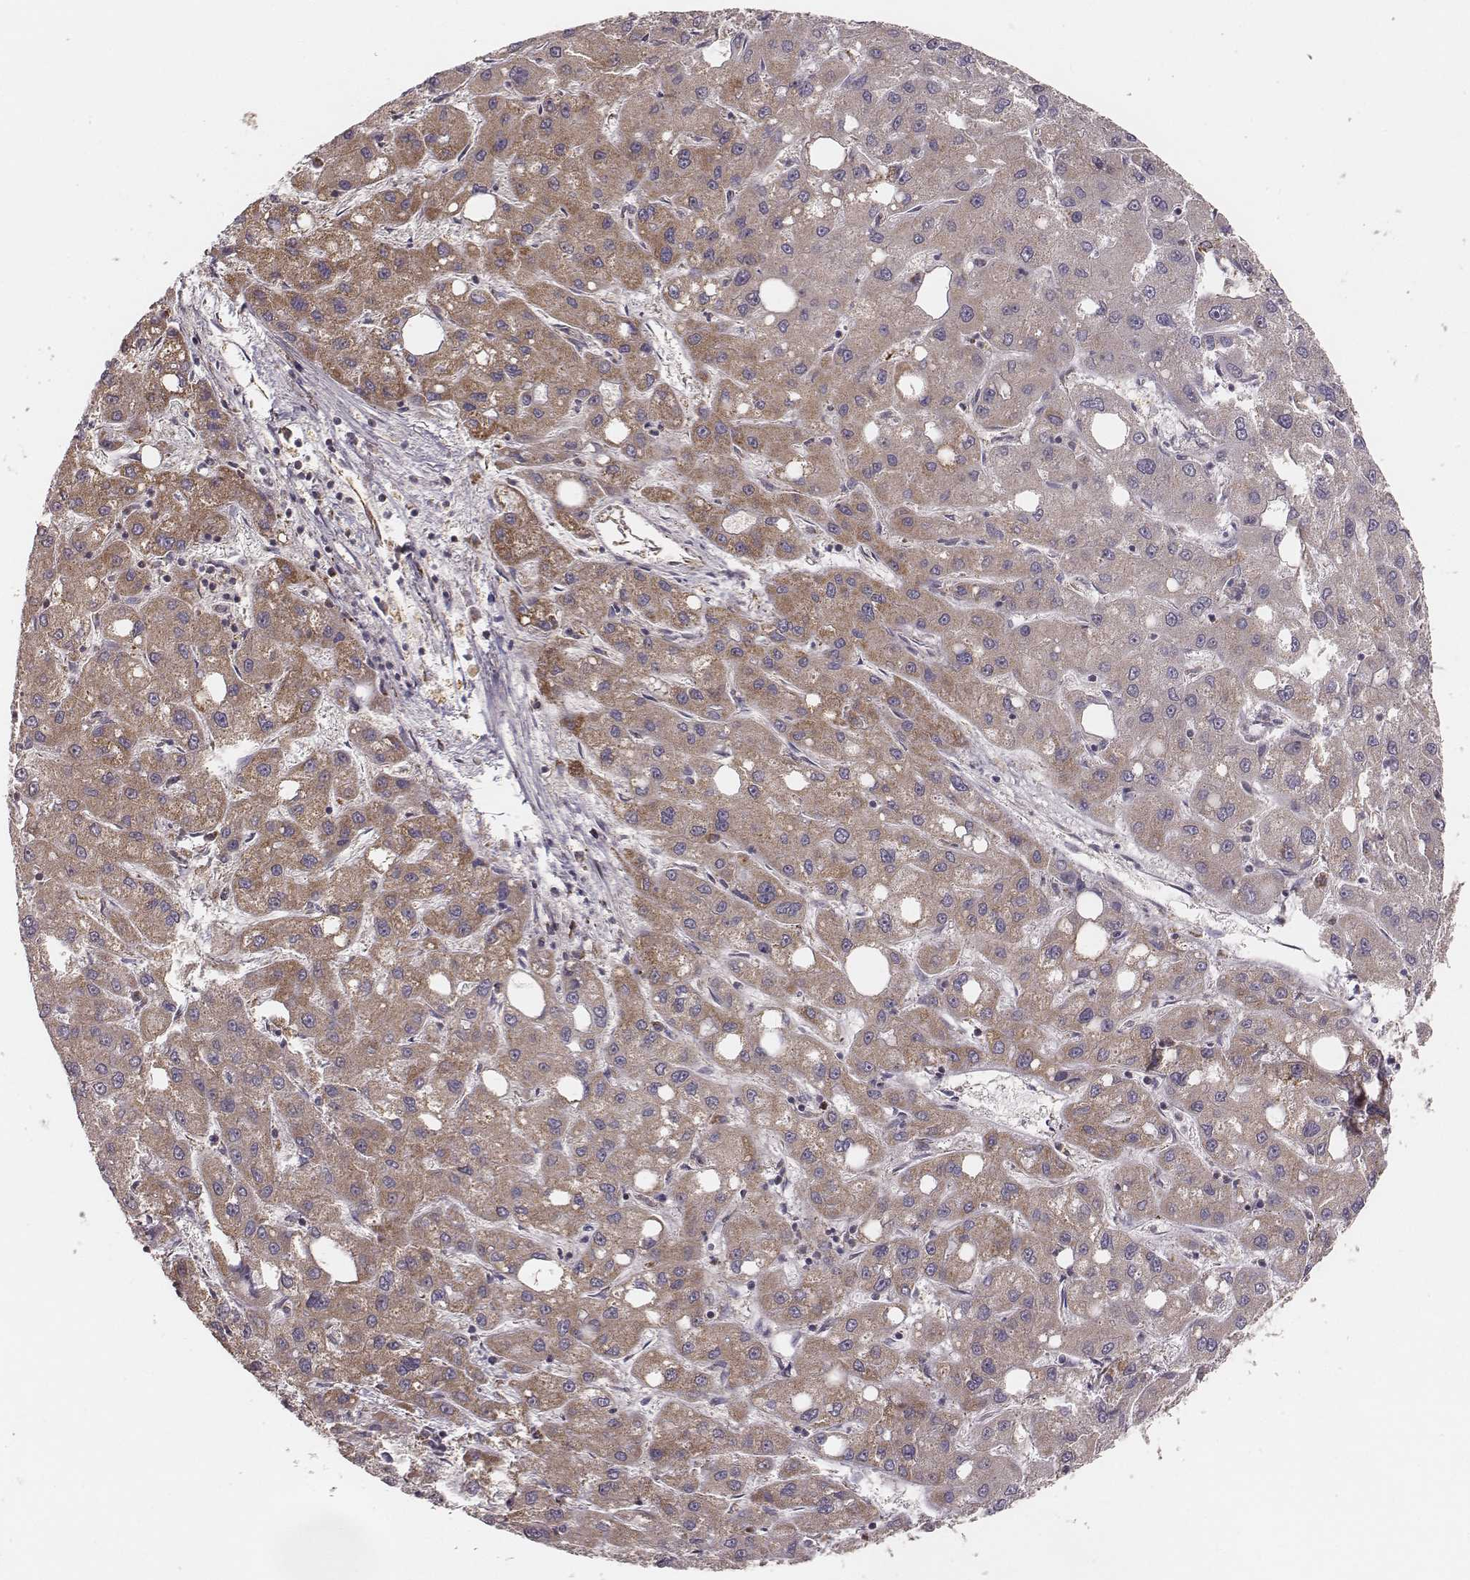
{"staining": {"intensity": "weak", "quantity": ">75%", "location": "cytoplasmic/membranous"}, "tissue": "liver cancer", "cell_type": "Tumor cells", "image_type": "cancer", "snomed": [{"axis": "morphology", "description": "Carcinoma, Hepatocellular, NOS"}, {"axis": "topography", "description": "Liver"}], "caption": "Liver cancer (hepatocellular carcinoma) stained with immunohistochemistry (IHC) shows weak cytoplasmic/membranous positivity in approximately >75% of tumor cells.", "gene": "TUFM", "patient": {"sex": "male", "age": 73}}